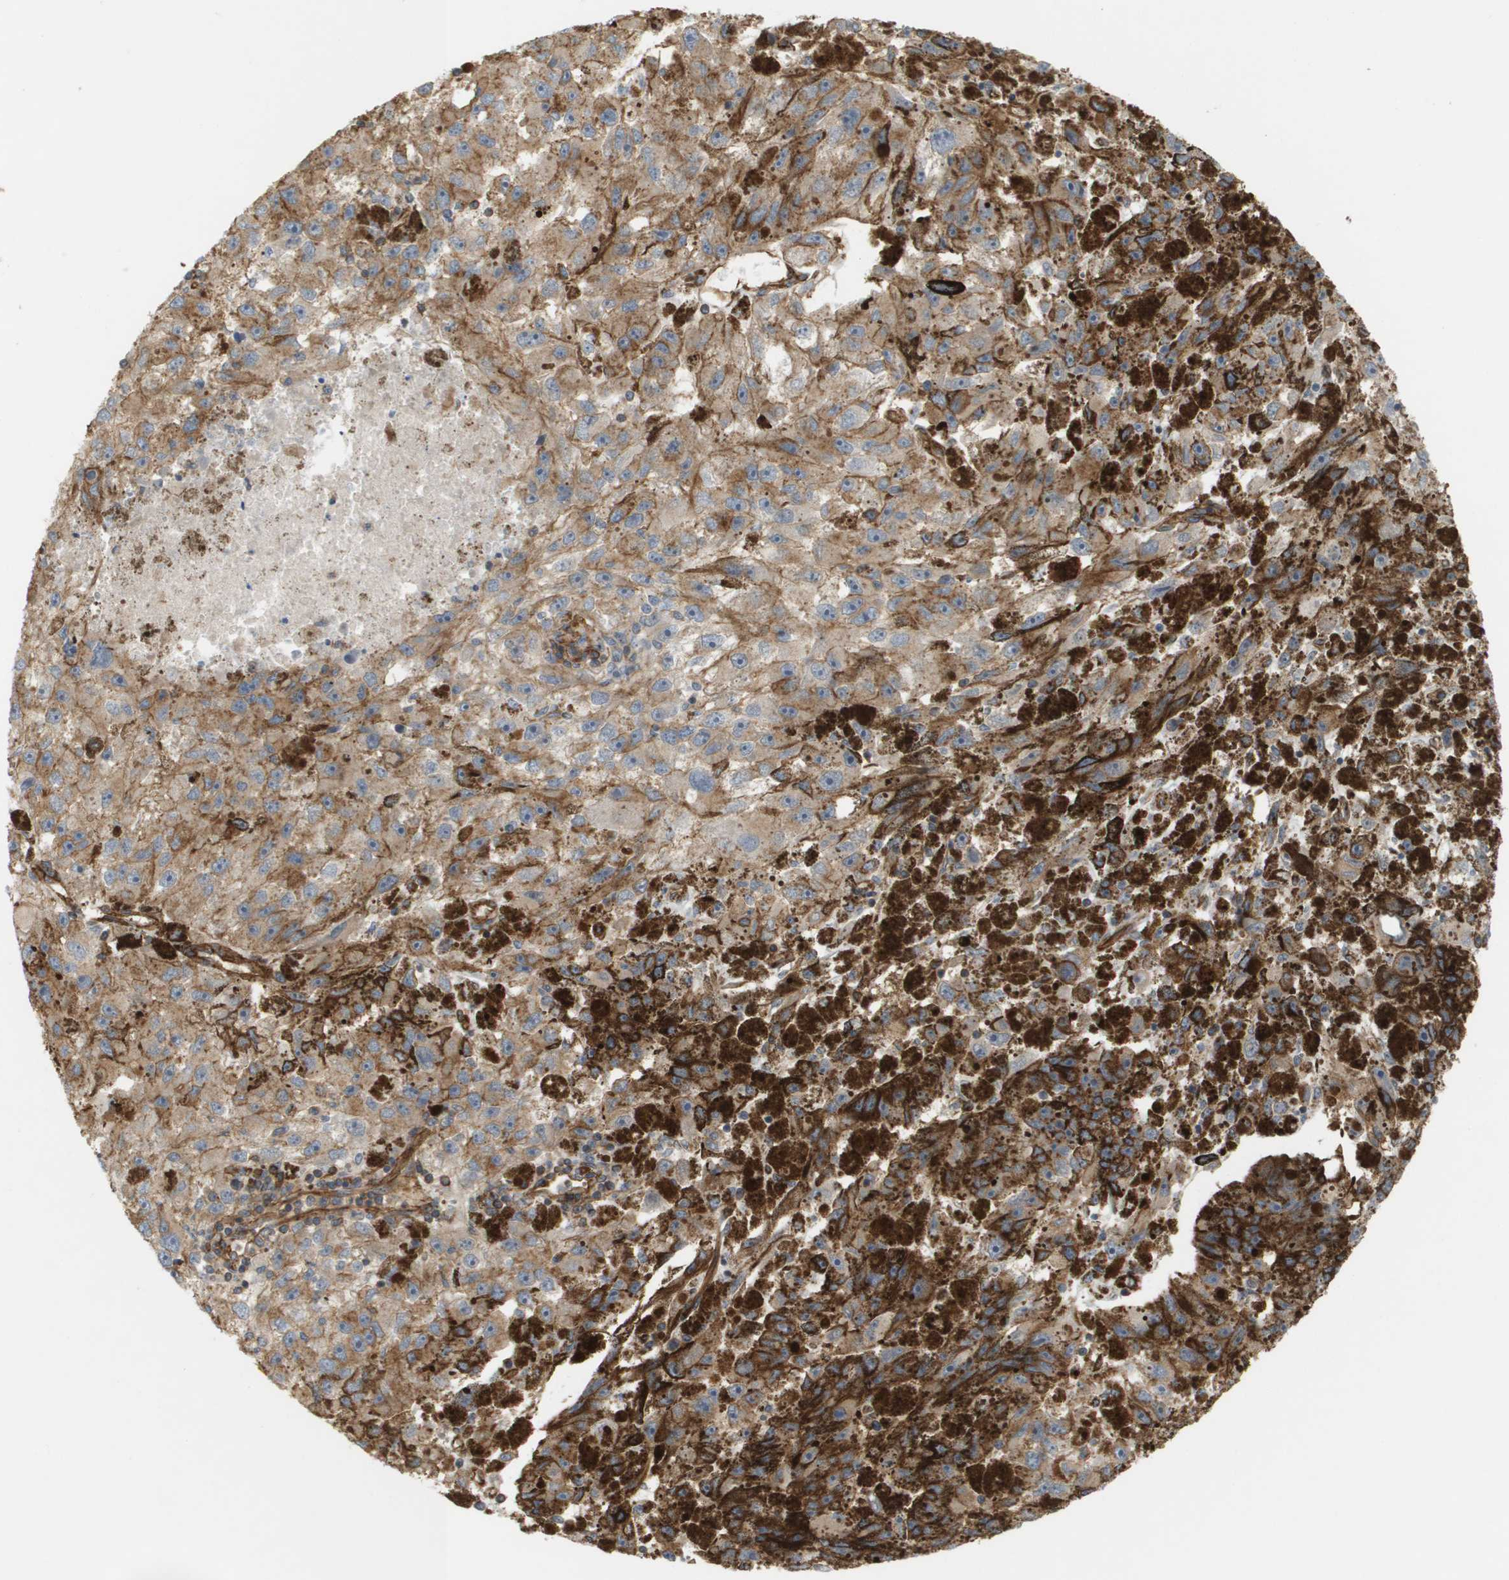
{"staining": {"intensity": "moderate", "quantity": ">75%", "location": "cytoplasmic/membranous"}, "tissue": "melanoma", "cell_type": "Tumor cells", "image_type": "cancer", "snomed": [{"axis": "morphology", "description": "Malignant melanoma, NOS"}, {"axis": "topography", "description": "Skin"}], "caption": "The micrograph reveals staining of malignant melanoma, revealing moderate cytoplasmic/membranous protein positivity (brown color) within tumor cells.", "gene": "SGMS2", "patient": {"sex": "female", "age": 104}}